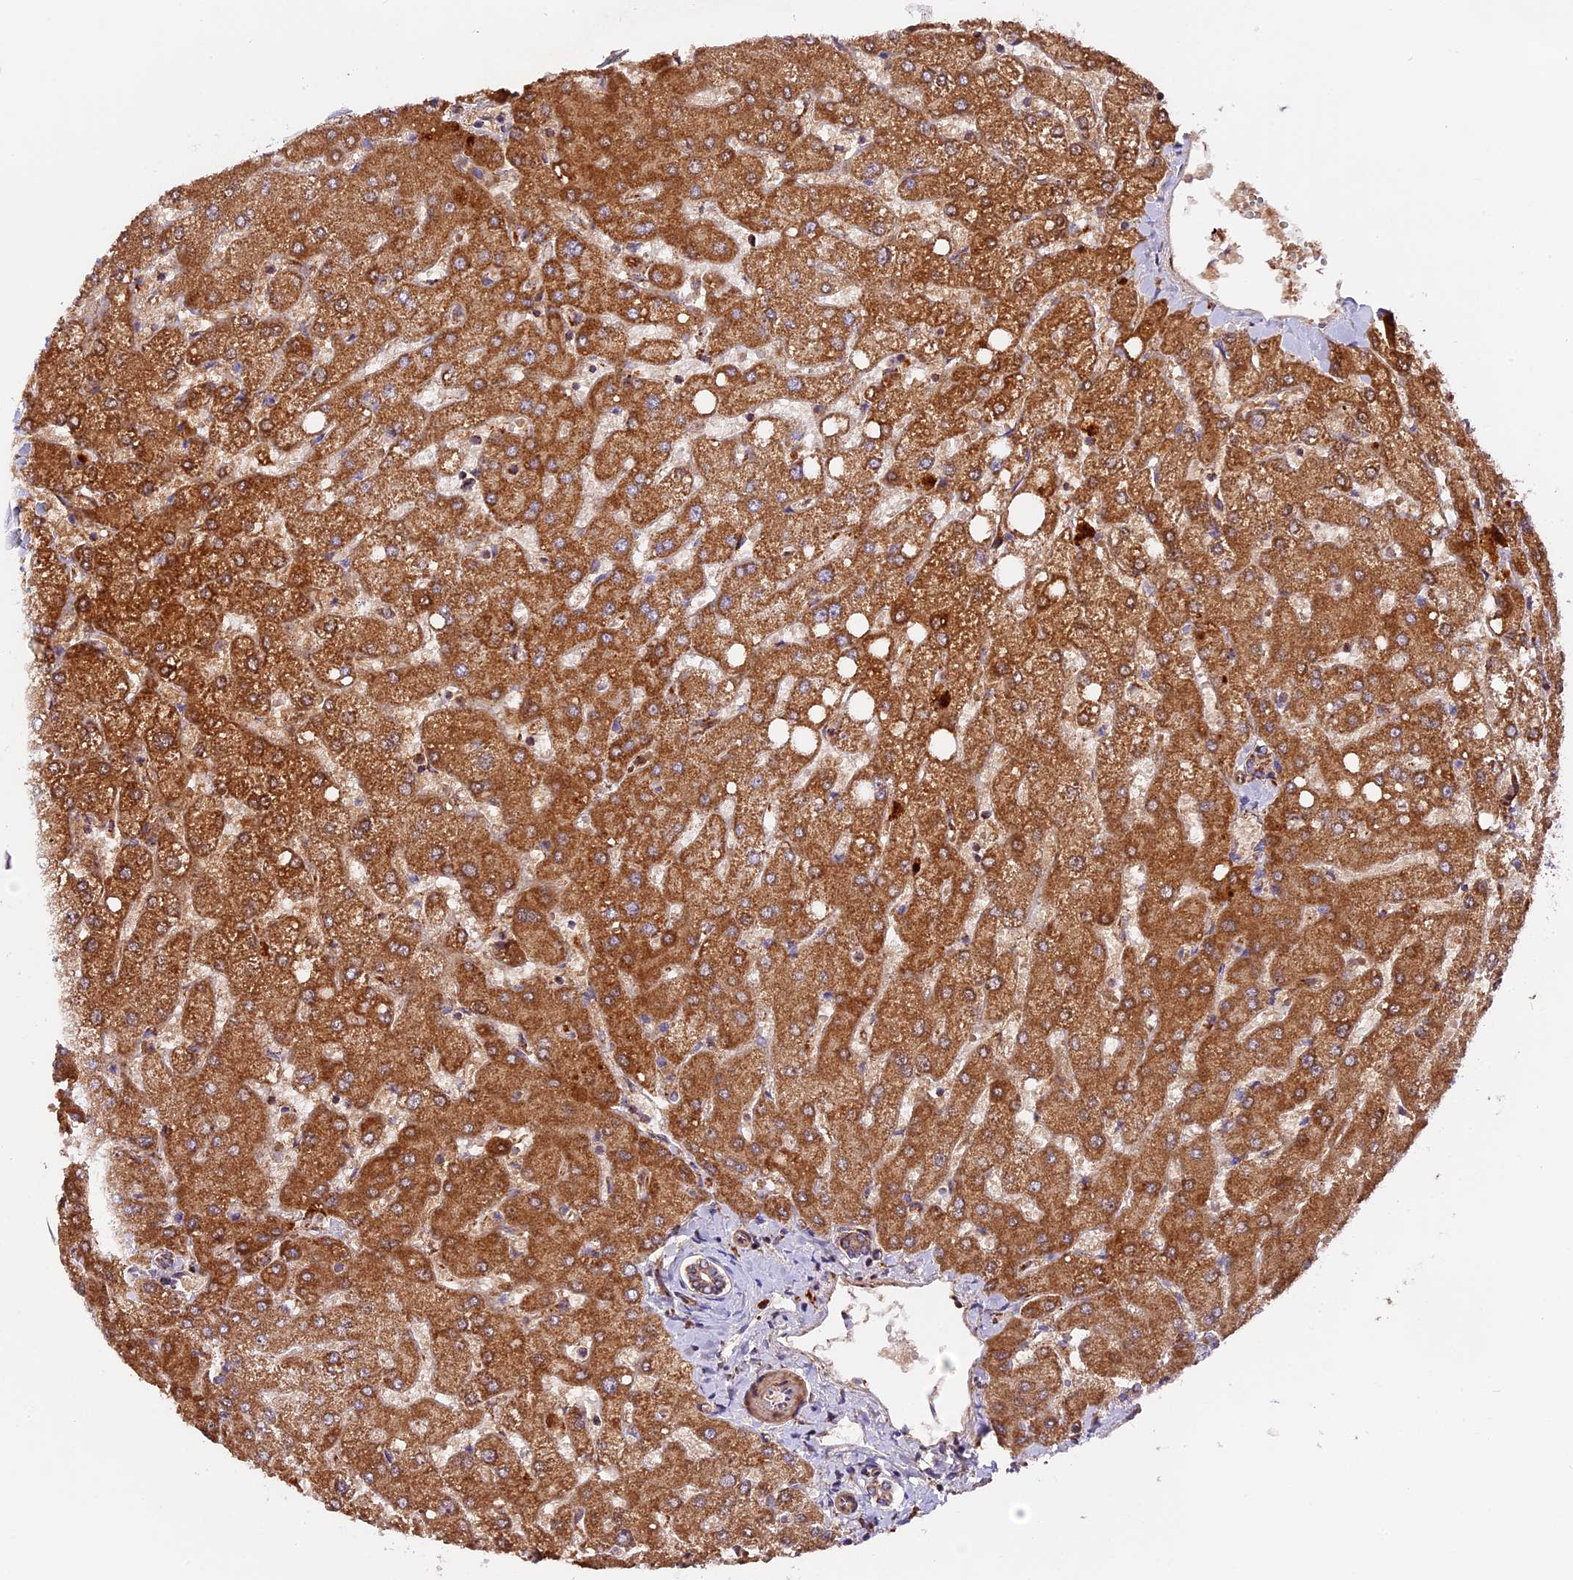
{"staining": {"intensity": "moderate", "quantity": ">75%", "location": "cytoplasmic/membranous"}, "tissue": "liver", "cell_type": "Cholangiocytes", "image_type": "normal", "snomed": [{"axis": "morphology", "description": "Normal tissue, NOS"}, {"axis": "topography", "description": "Liver"}], "caption": "Moderate cytoplasmic/membranous protein expression is seen in about >75% of cholangiocytes in liver.", "gene": "NDUFA8", "patient": {"sex": "female", "age": 54}}